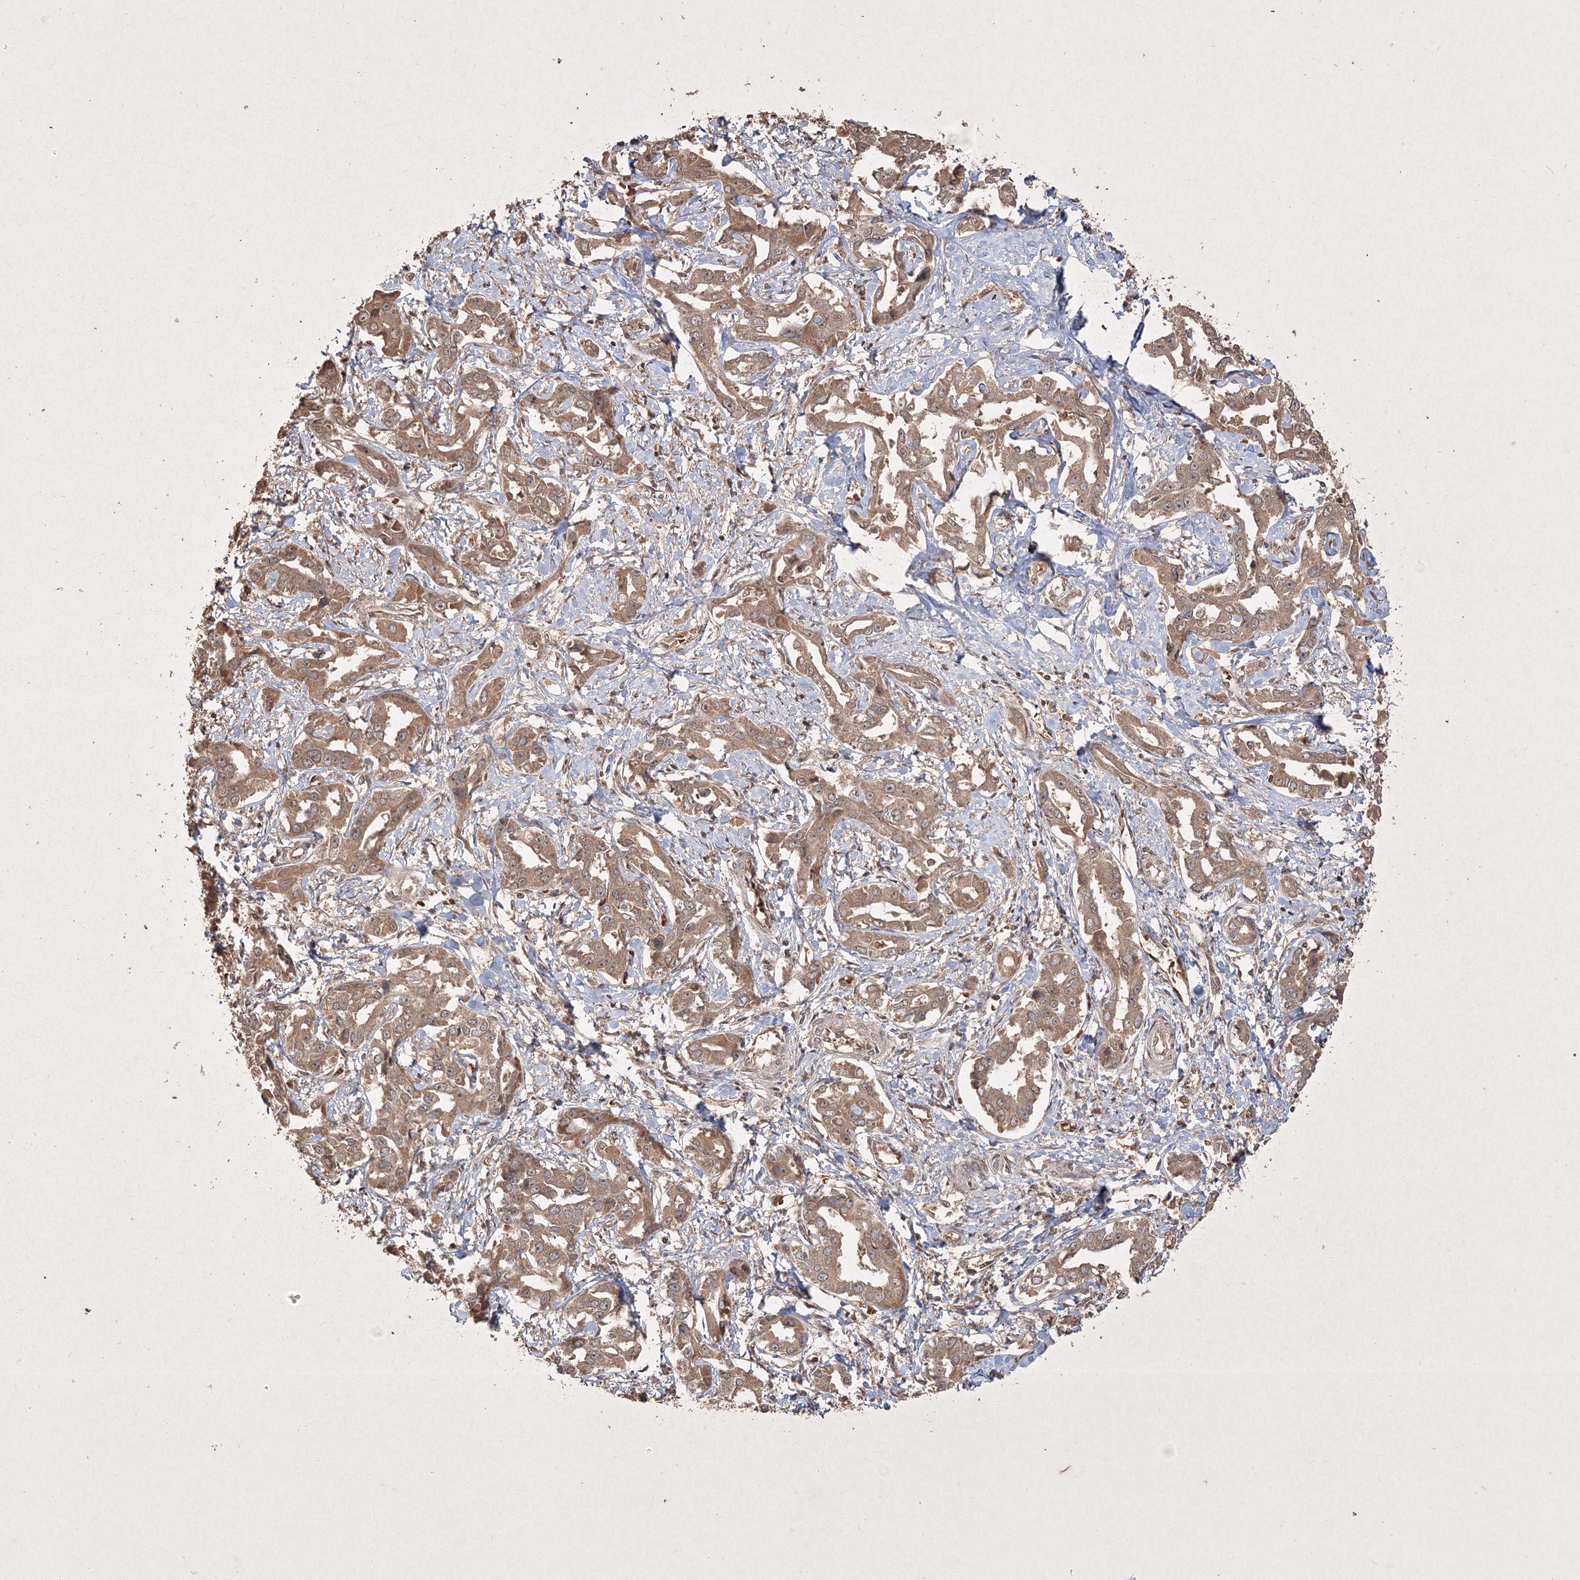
{"staining": {"intensity": "moderate", "quantity": ">75%", "location": "cytoplasmic/membranous"}, "tissue": "liver cancer", "cell_type": "Tumor cells", "image_type": "cancer", "snomed": [{"axis": "morphology", "description": "Cholangiocarcinoma"}, {"axis": "topography", "description": "Liver"}], "caption": "Tumor cells demonstrate medium levels of moderate cytoplasmic/membranous expression in about >75% of cells in liver cancer. (brown staining indicates protein expression, while blue staining denotes nuclei).", "gene": "PELI3", "patient": {"sex": "male", "age": 59}}